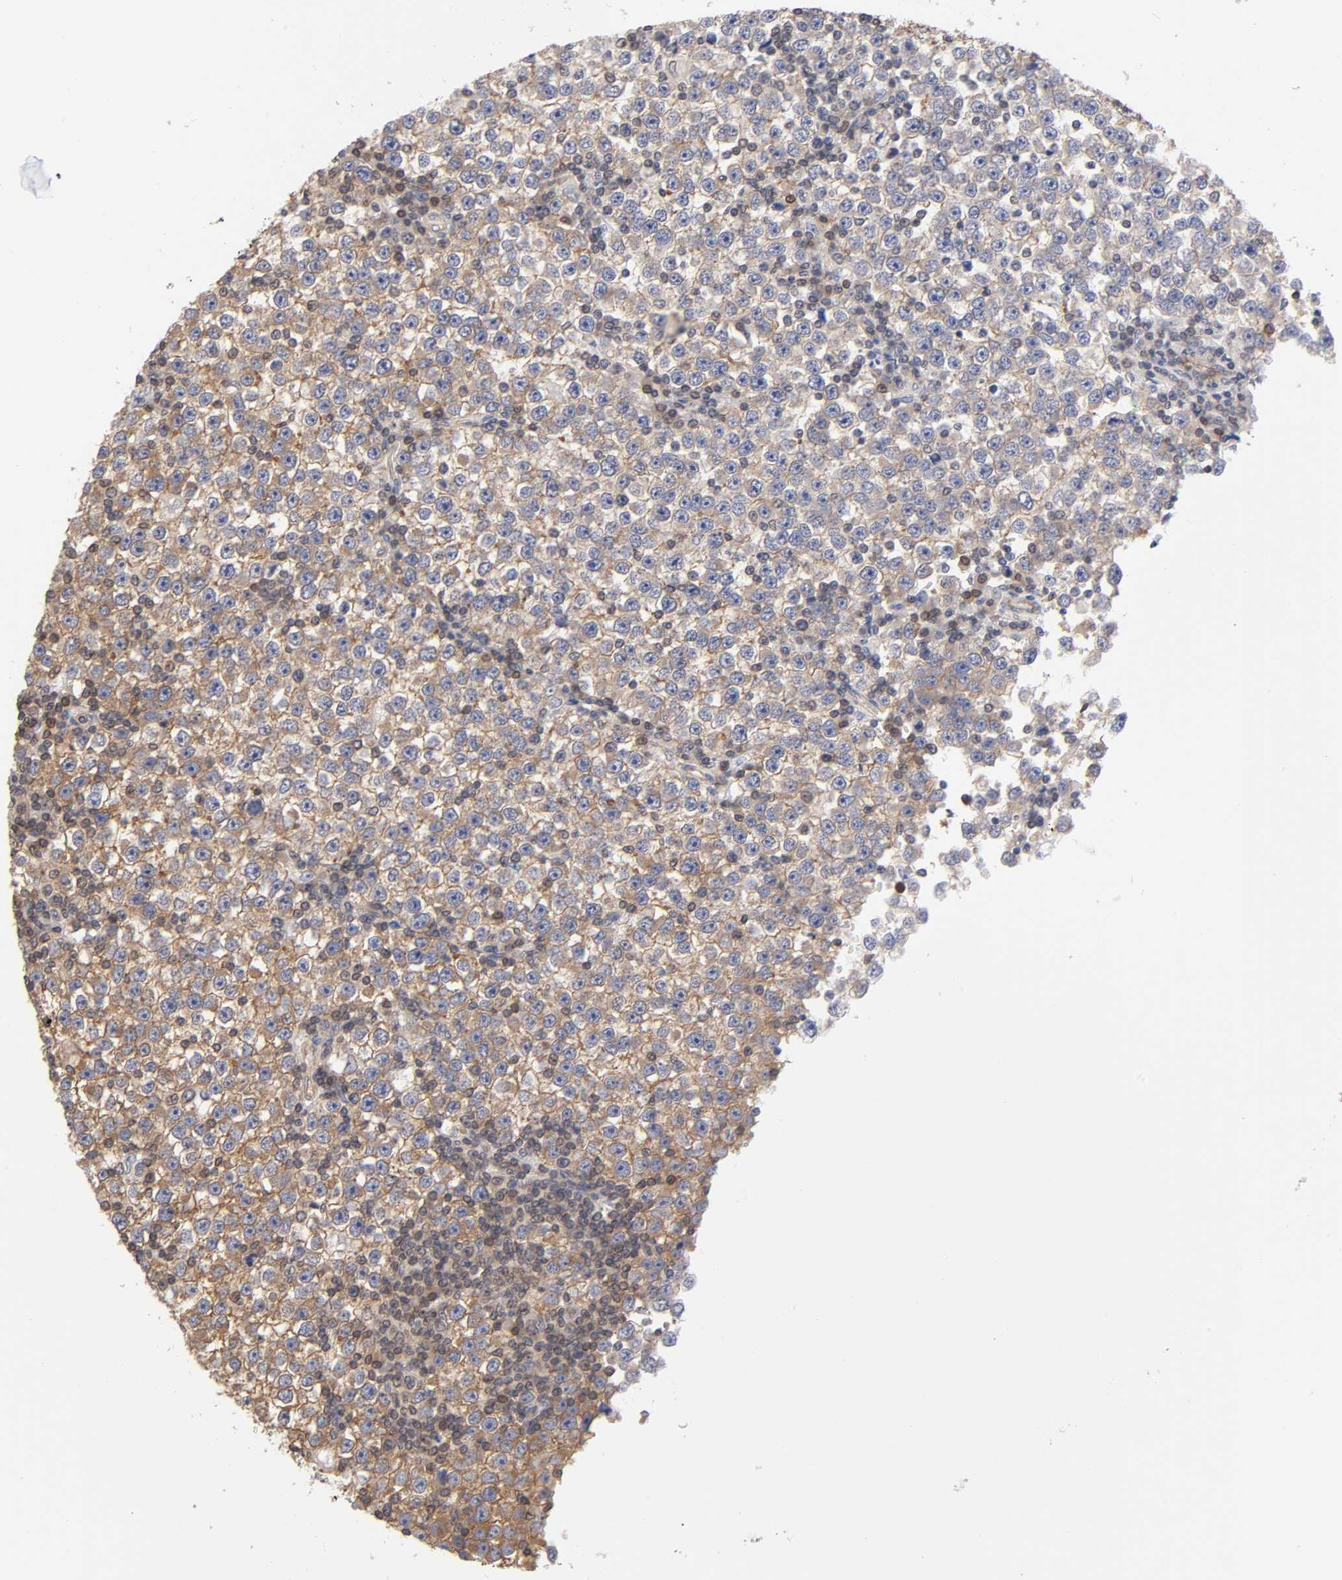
{"staining": {"intensity": "weak", "quantity": "25%-75%", "location": "cytoplasmic/membranous"}, "tissue": "testis cancer", "cell_type": "Tumor cells", "image_type": "cancer", "snomed": [{"axis": "morphology", "description": "Seminoma, NOS"}, {"axis": "topography", "description": "Testis"}], "caption": "The histopathology image exhibits a brown stain indicating the presence of a protein in the cytoplasmic/membranous of tumor cells in testis cancer (seminoma).", "gene": "STRN3", "patient": {"sex": "male", "age": 65}}